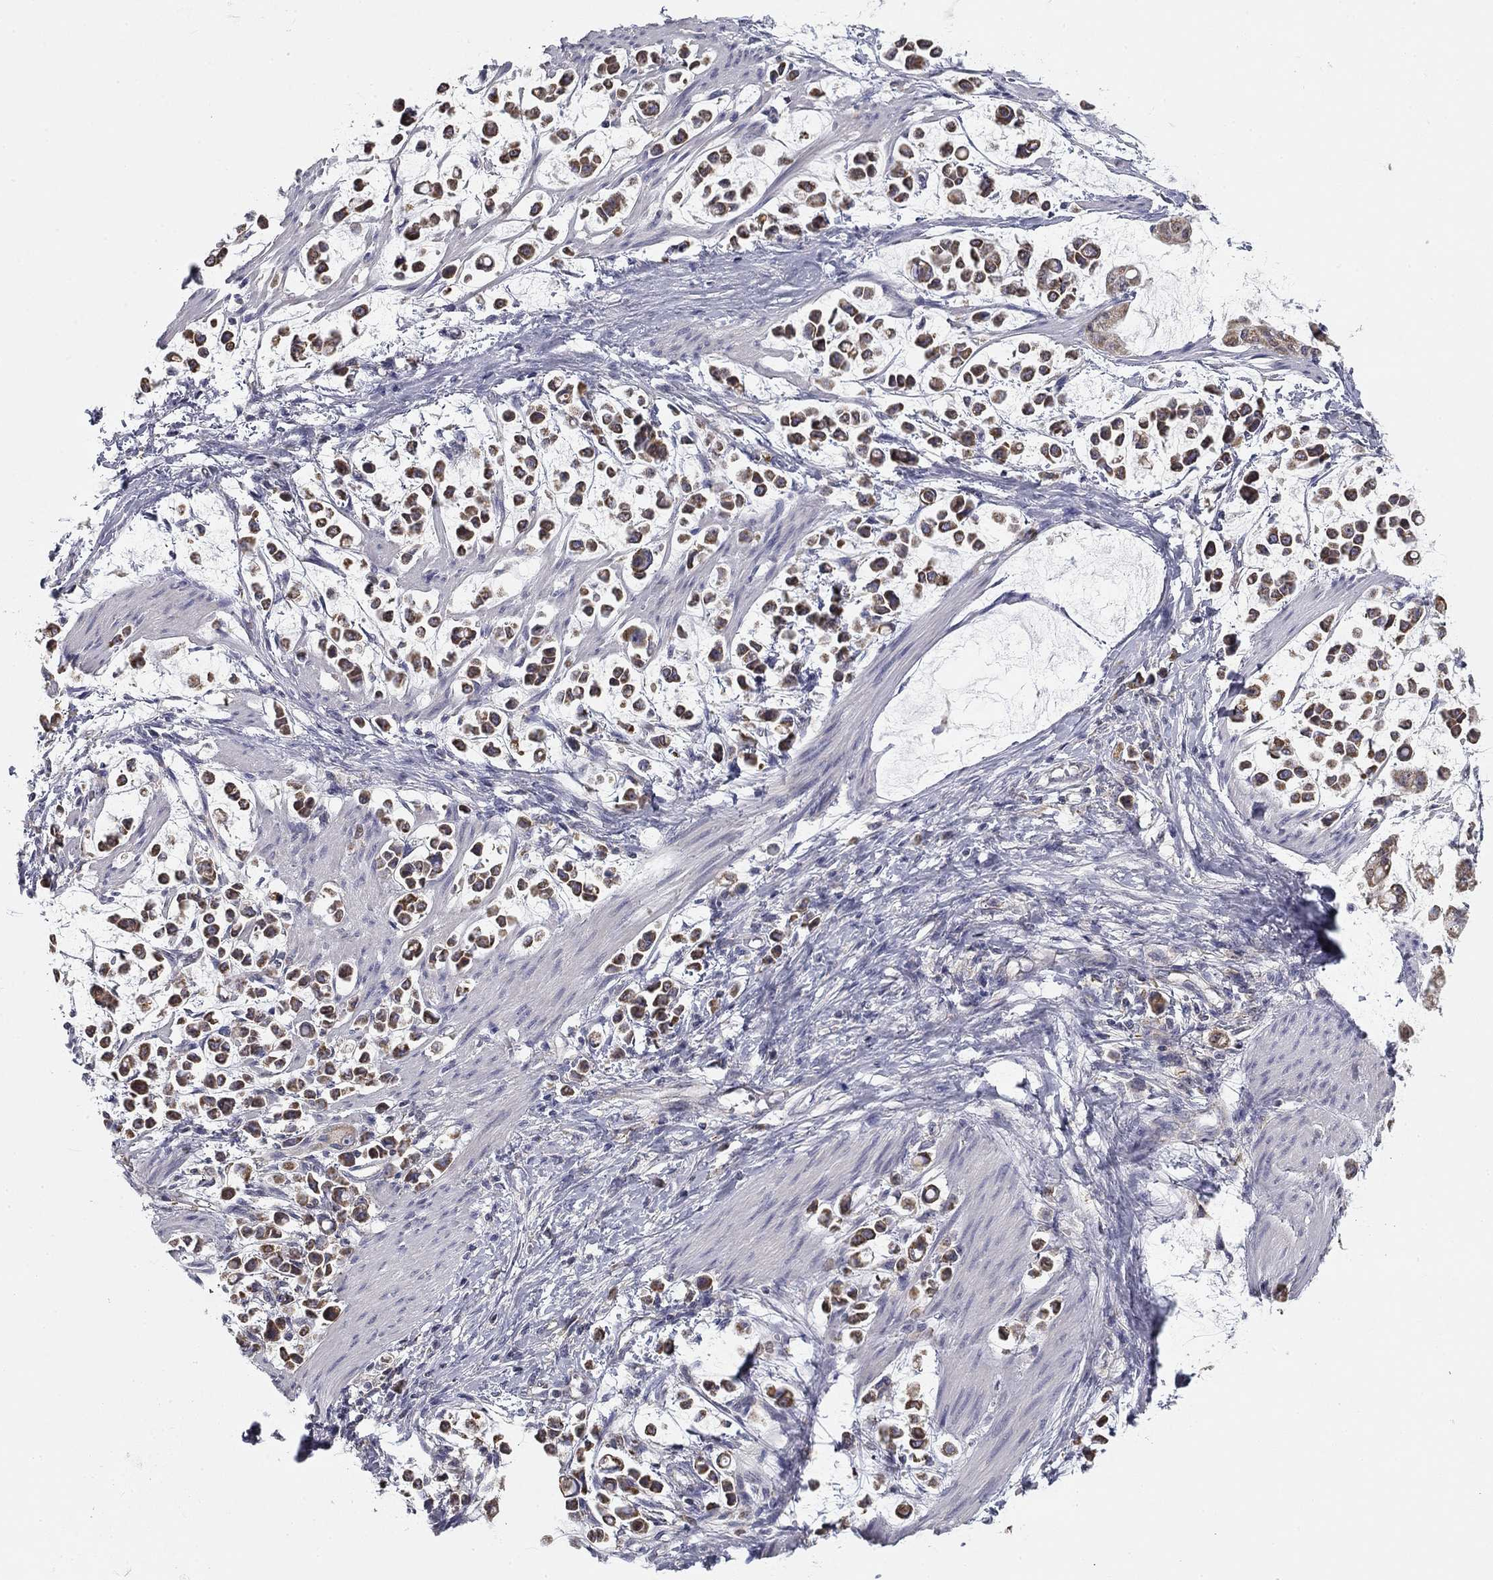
{"staining": {"intensity": "moderate", "quantity": ">75%", "location": "cytoplasmic/membranous"}, "tissue": "stomach cancer", "cell_type": "Tumor cells", "image_type": "cancer", "snomed": [{"axis": "morphology", "description": "Adenocarcinoma, NOS"}, {"axis": "topography", "description": "Stomach"}], "caption": "Protein staining of stomach cancer tissue shows moderate cytoplasmic/membranous positivity in about >75% of tumor cells.", "gene": "SLC2A9", "patient": {"sex": "male", "age": 82}}